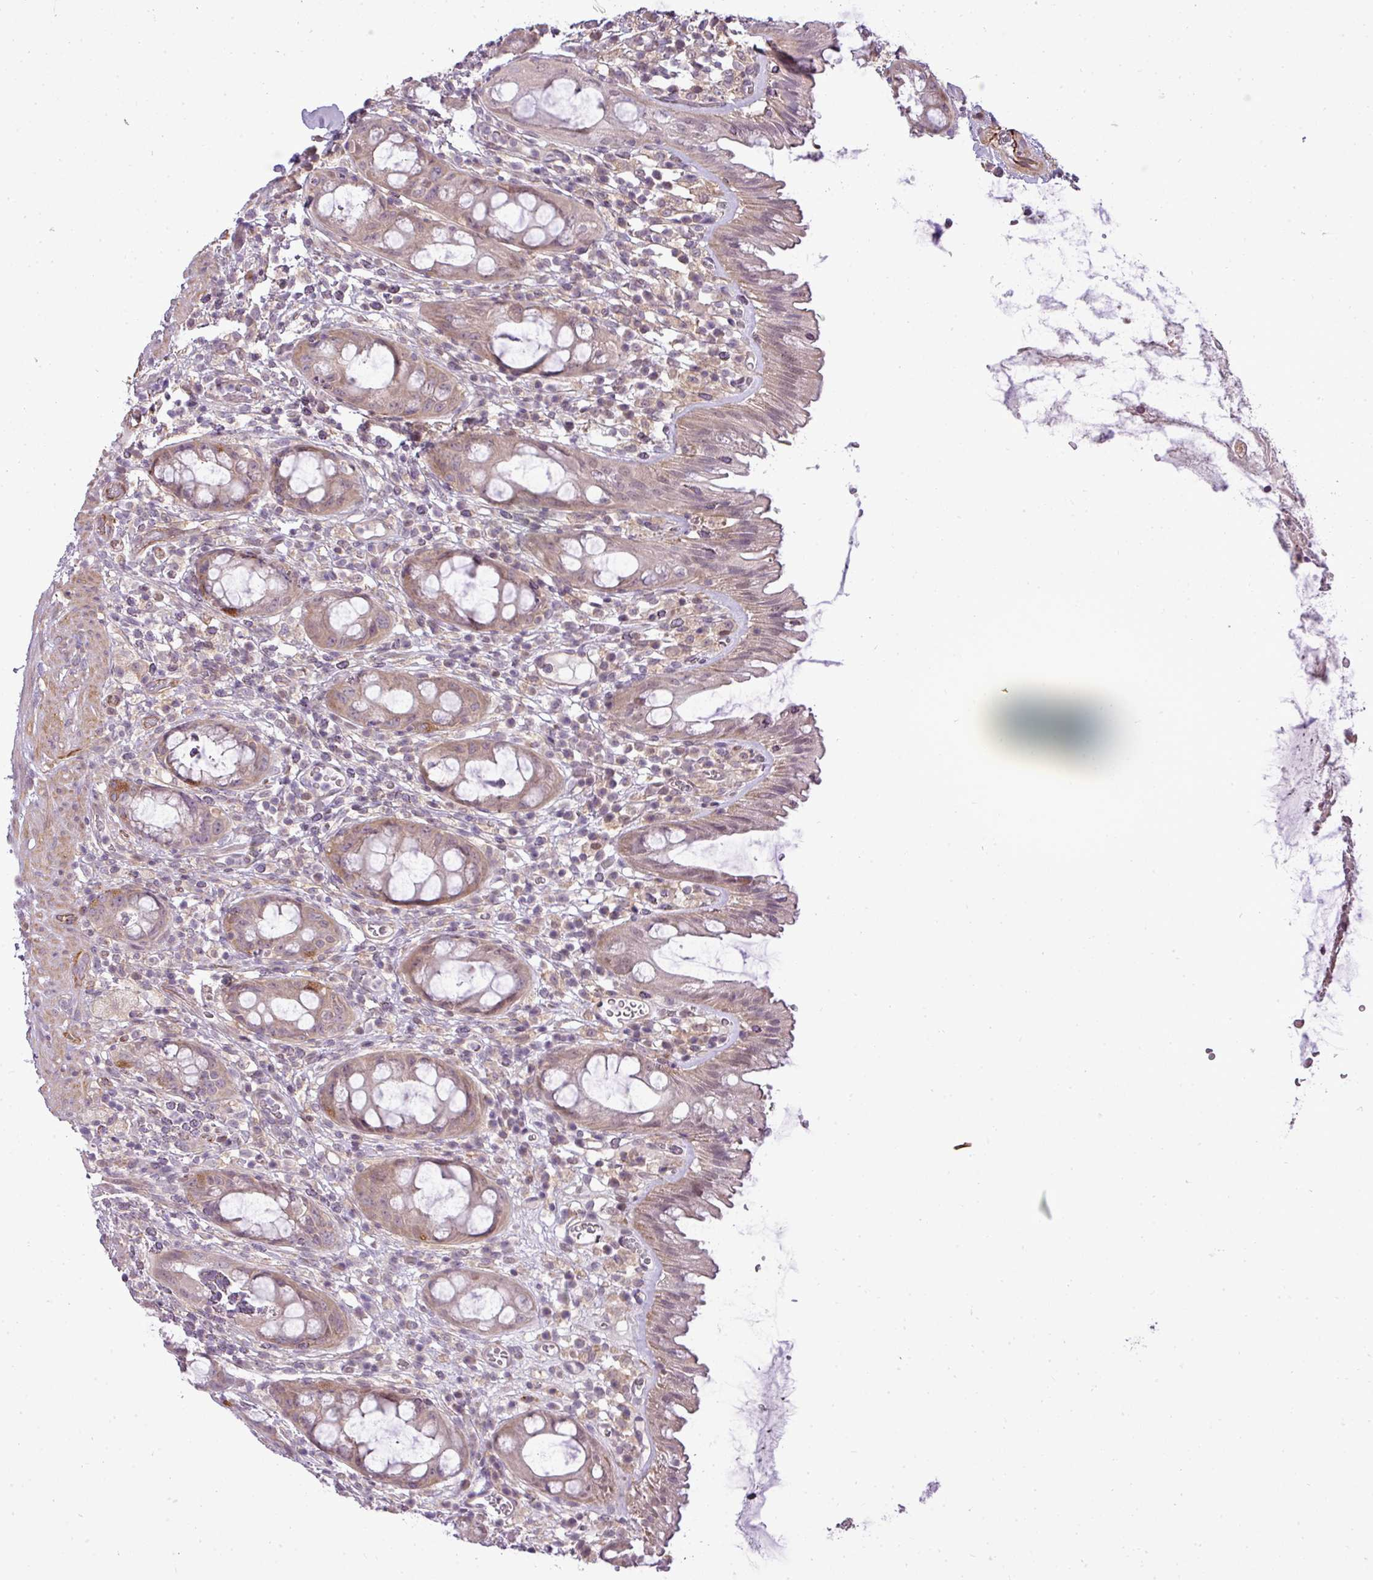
{"staining": {"intensity": "weak", "quantity": ">75%", "location": "cytoplasmic/membranous"}, "tissue": "rectum", "cell_type": "Glandular cells", "image_type": "normal", "snomed": [{"axis": "morphology", "description": "Normal tissue, NOS"}, {"axis": "topography", "description": "Rectum"}], "caption": "High-power microscopy captured an immunohistochemistry micrograph of unremarkable rectum, revealing weak cytoplasmic/membranous expression in about >75% of glandular cells. (DAB IHC with brightfield microscopy, high magnification).", "gene": "PDRG1", "patient": {"sex": "female", "age": 57}}